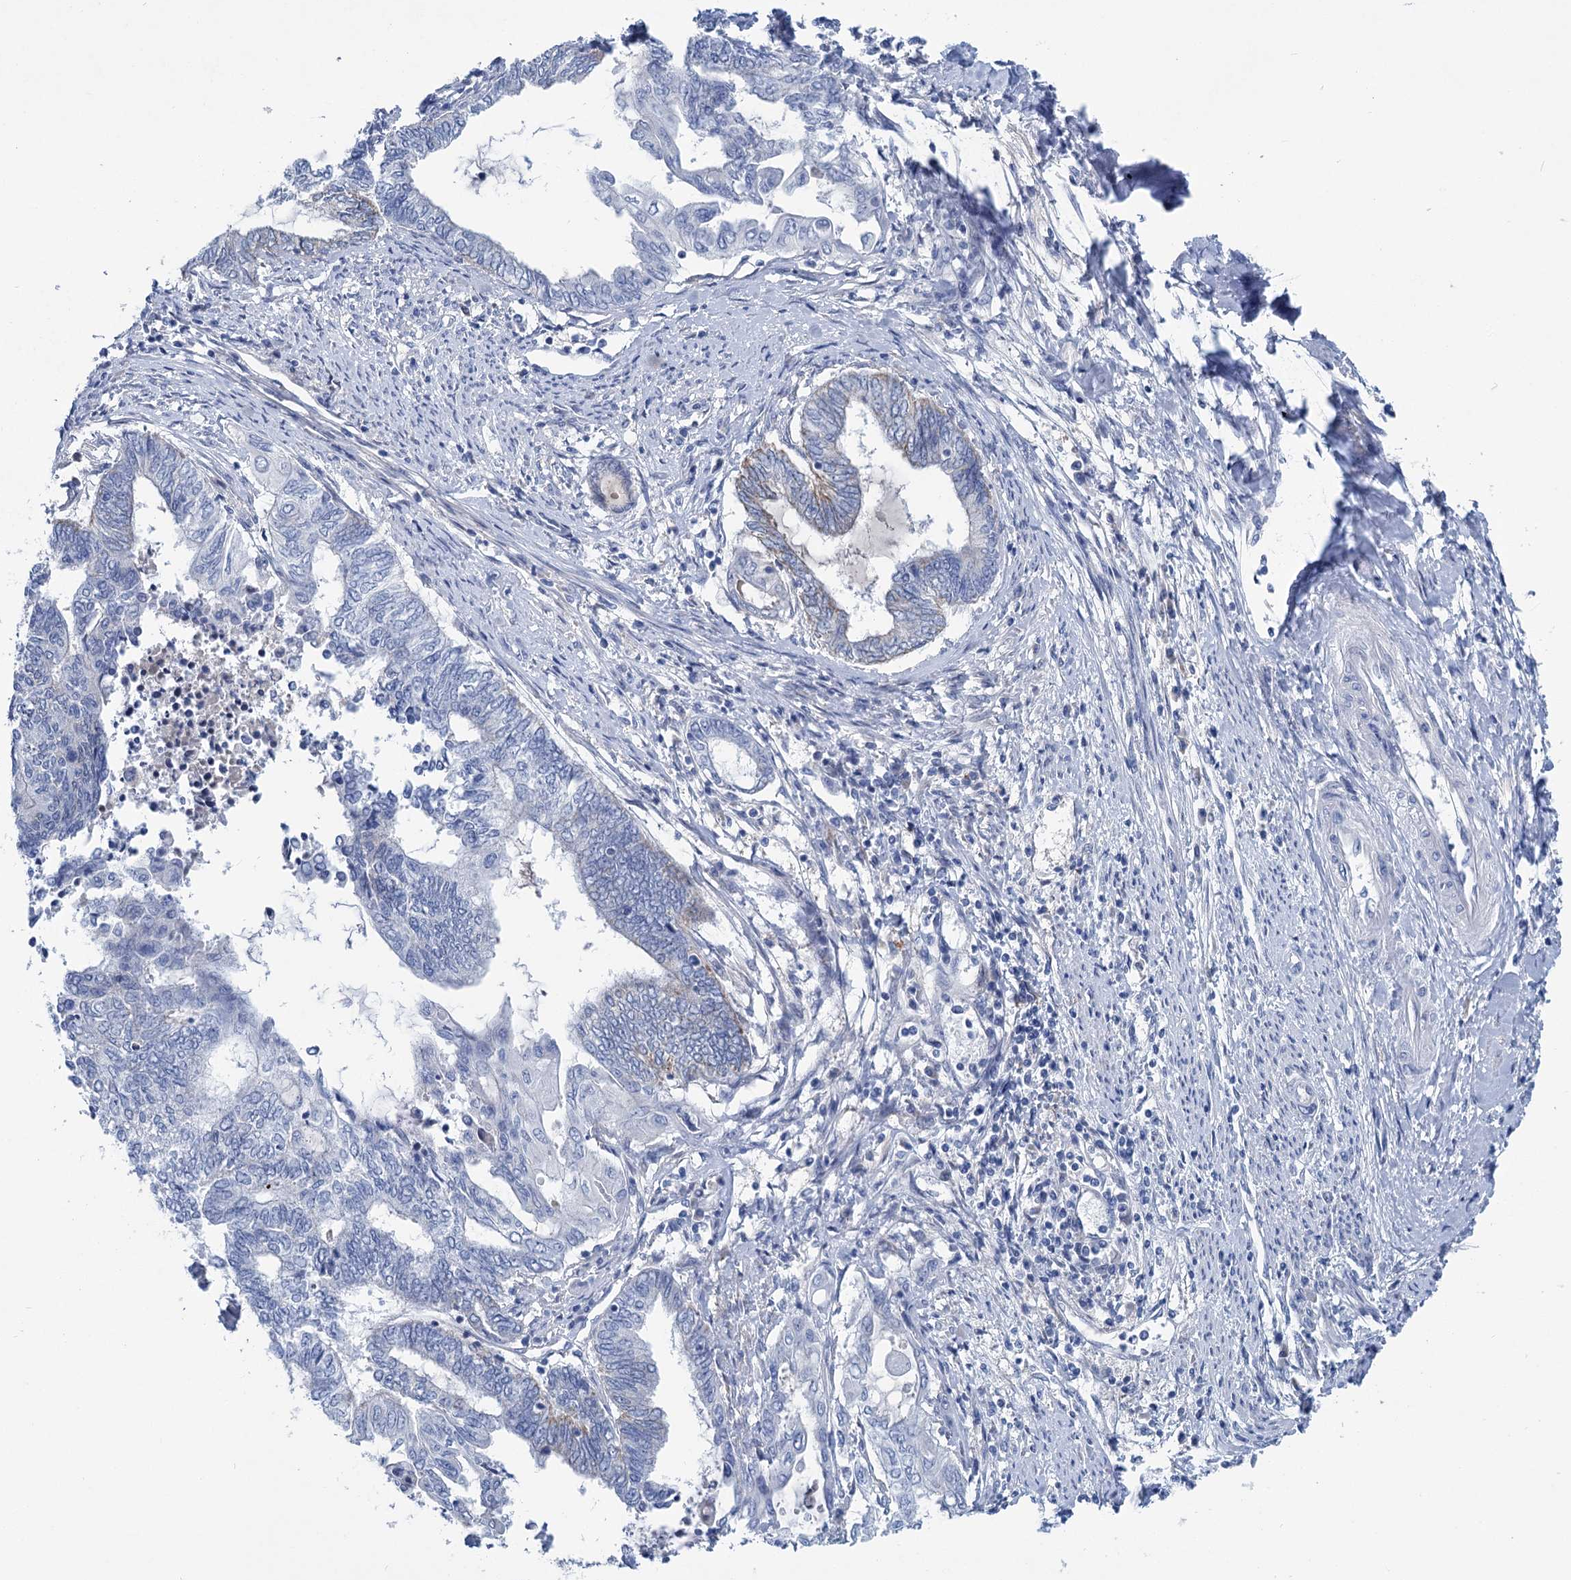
{"staining": {"intensity": "negative", "quantity": "none", "location": "none"}, "tissue": "endometrial cancer", "cell_type": "Tumor cells", "image_type": "cancer", "snomed": [{"axis": "morphology", "description": "Adenocarcinoma, NOS"}, {"axis": "topography", "description": "Uterus"}, {"axis": "topography", "description": "Endometrium"}], "caption": "The immunohistochemistry histopathology image has no significant positivity in tumor cells of endometrial cancer (adenocarcinoma) tissue.", "gene": "CHDH", "patient": {"sex": "female", "age": 70}}